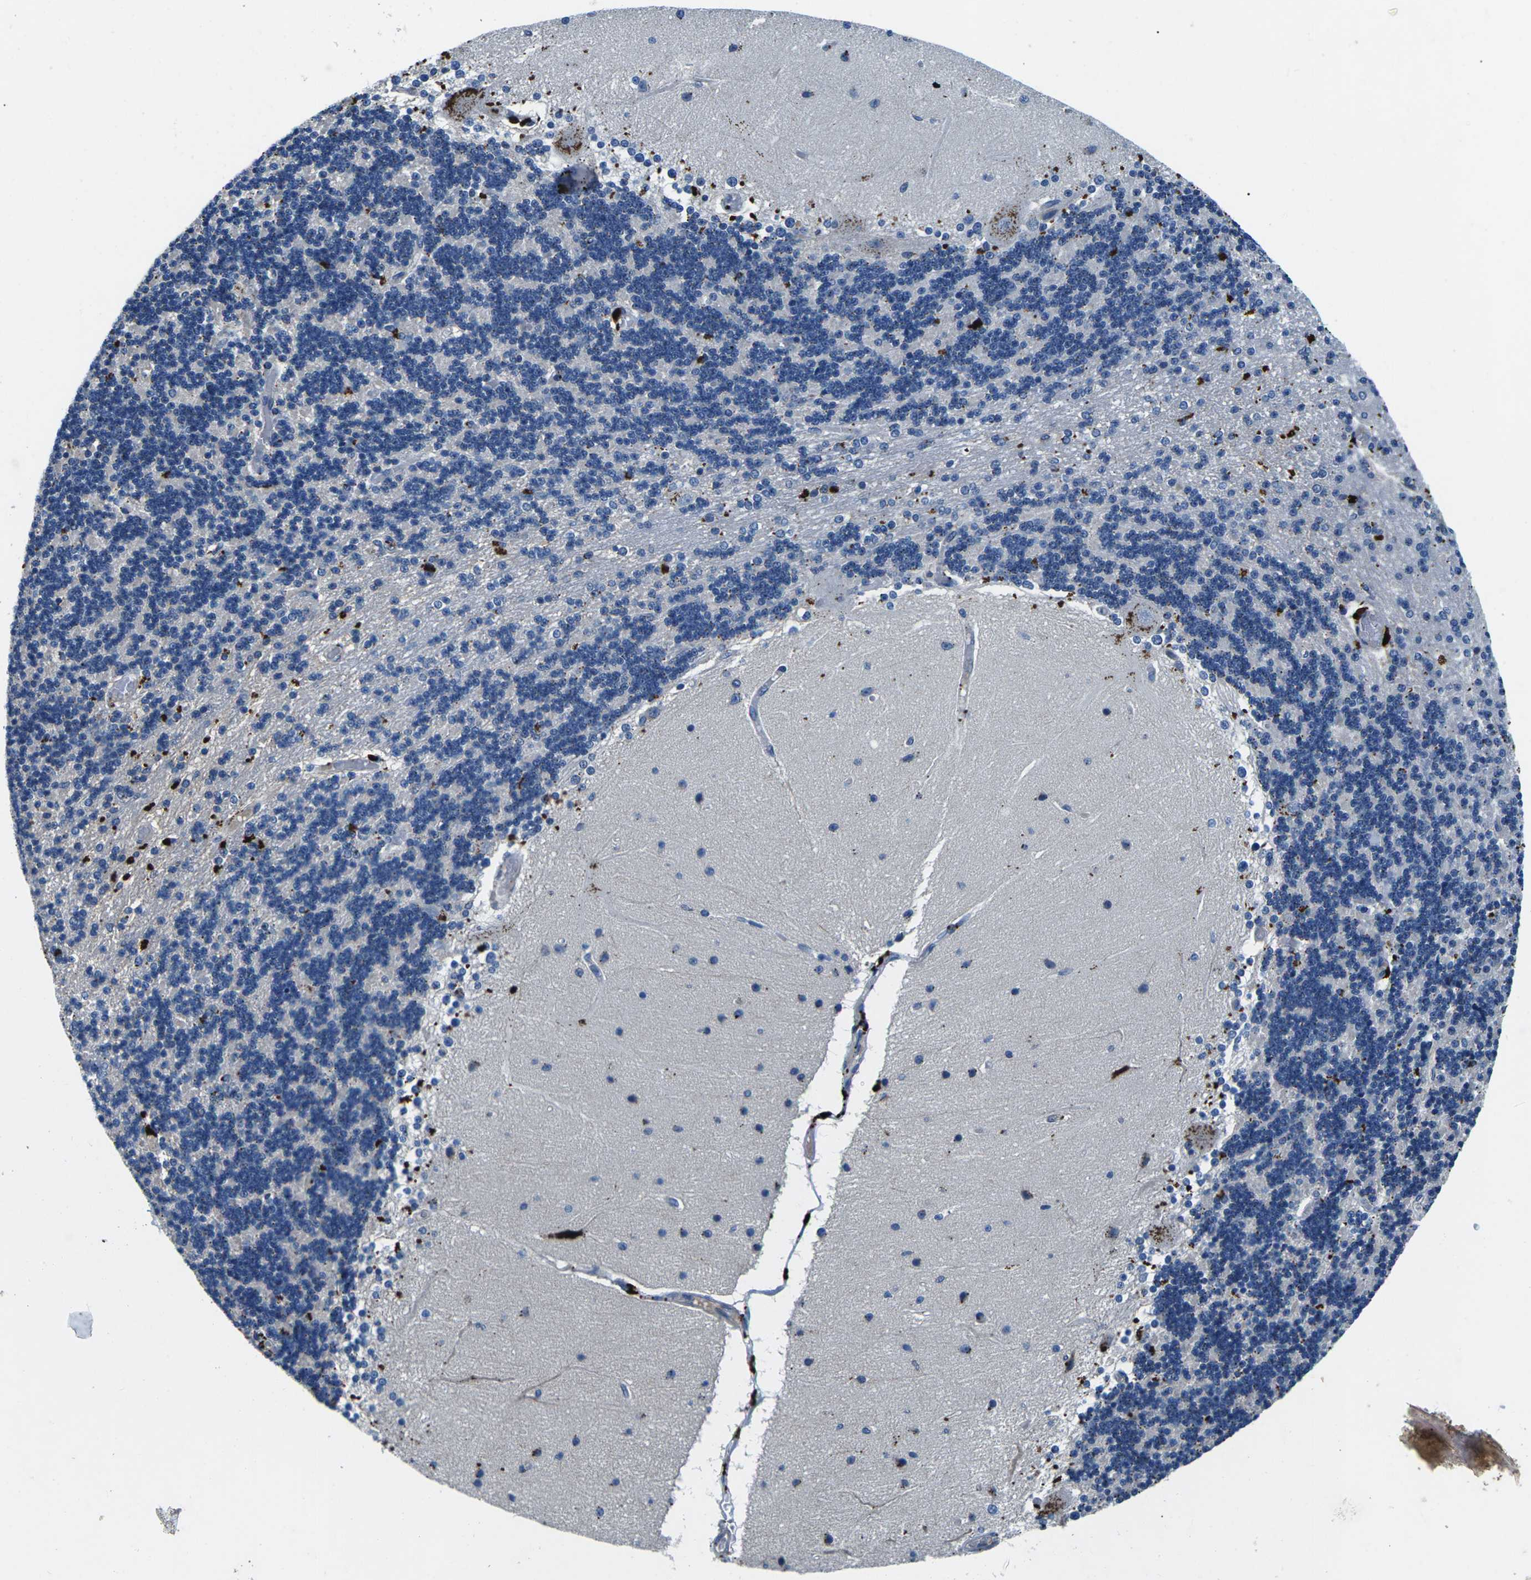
{"staining": {"intensity": "negative", "quantity": "none", "location": "none"}, "tissue": "cerebellum", "cell_type": "Cells in granular layer", "image_type": "normal", "snomed": [{"axis": "morphology", "description": "Normal tissue, NOS"}, {"axis": "topography", "description": "Cerebellum"}], "caption": "This is a histopathology image of immunohistochemistry (IHC) staining of unremarkable cerebellum, which shows no expression in cells in granular layer.", "gene": "PDCD6IP", "patient": {"sex": "female", "age": 54}}